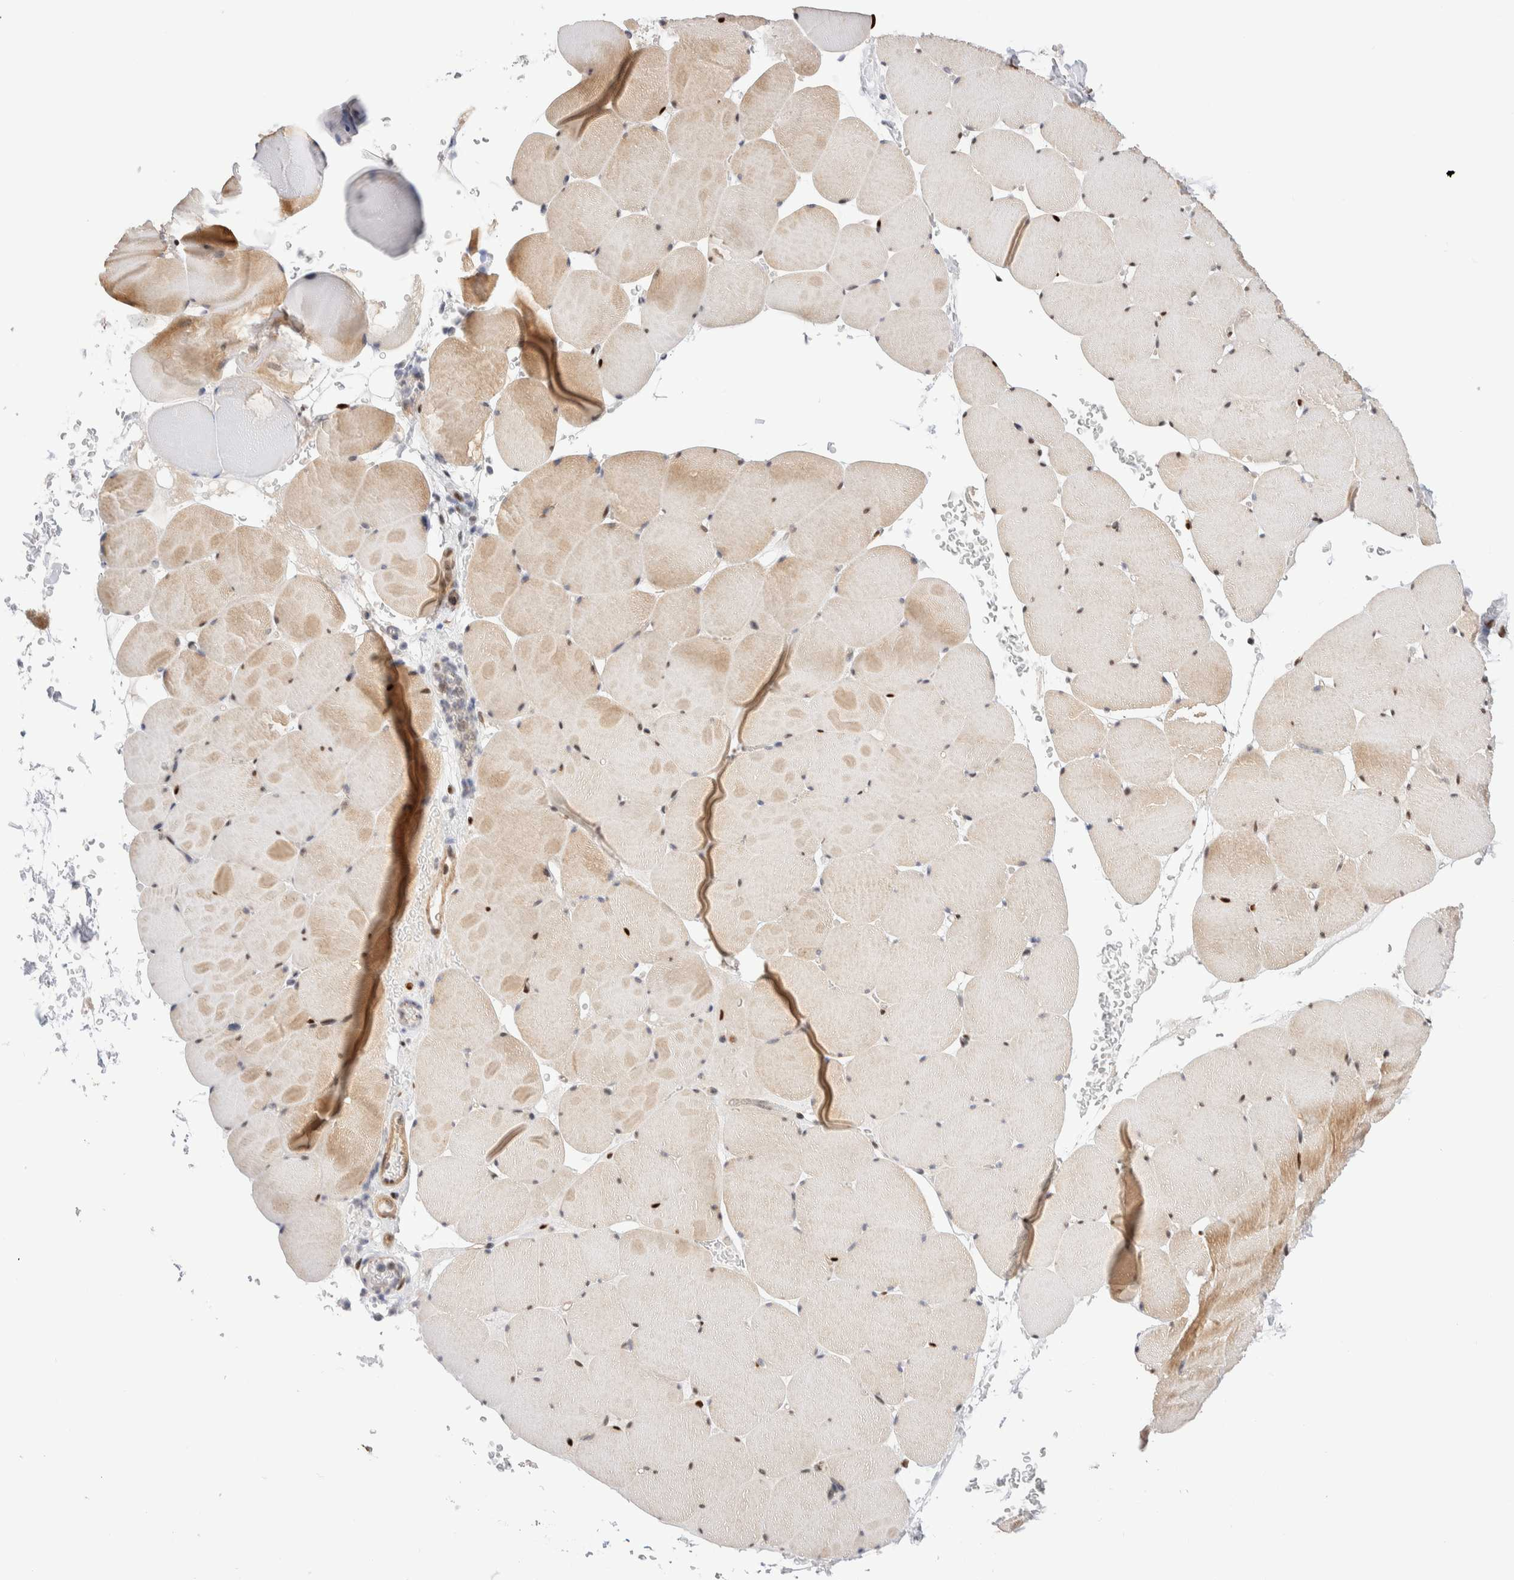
{"staining": {"intensity": "moderate", "quantity": "25%-75%", "location": "cytoplasmic/membranous,nuclear"}, "tissue": "skeletal muscle", "cell_type": "Myocytes", "image_type": "normal", "snomed": [{"axis": "morphology", "description": "Normal tissue, NOS"}, {"axis": "topography", "description": "Skeletal muscle"}], "caption": "Skeletal muscle stained with DAB (3,3'-diaminobenzidine) immunohistochemistry (IHC) exhibits medium levels of moderate cytoplasmic/membranous,nuclear positivity in approximately 25%-75% of myocytes. The protein is stained brown, and the nuclei are stained in blue (DAB (3,3'-diaminobenzidine) IHC with brightfield microscopy, high magnification).", "gene": "NSMAF", "patient": {"sex": "male", "age": 62}}